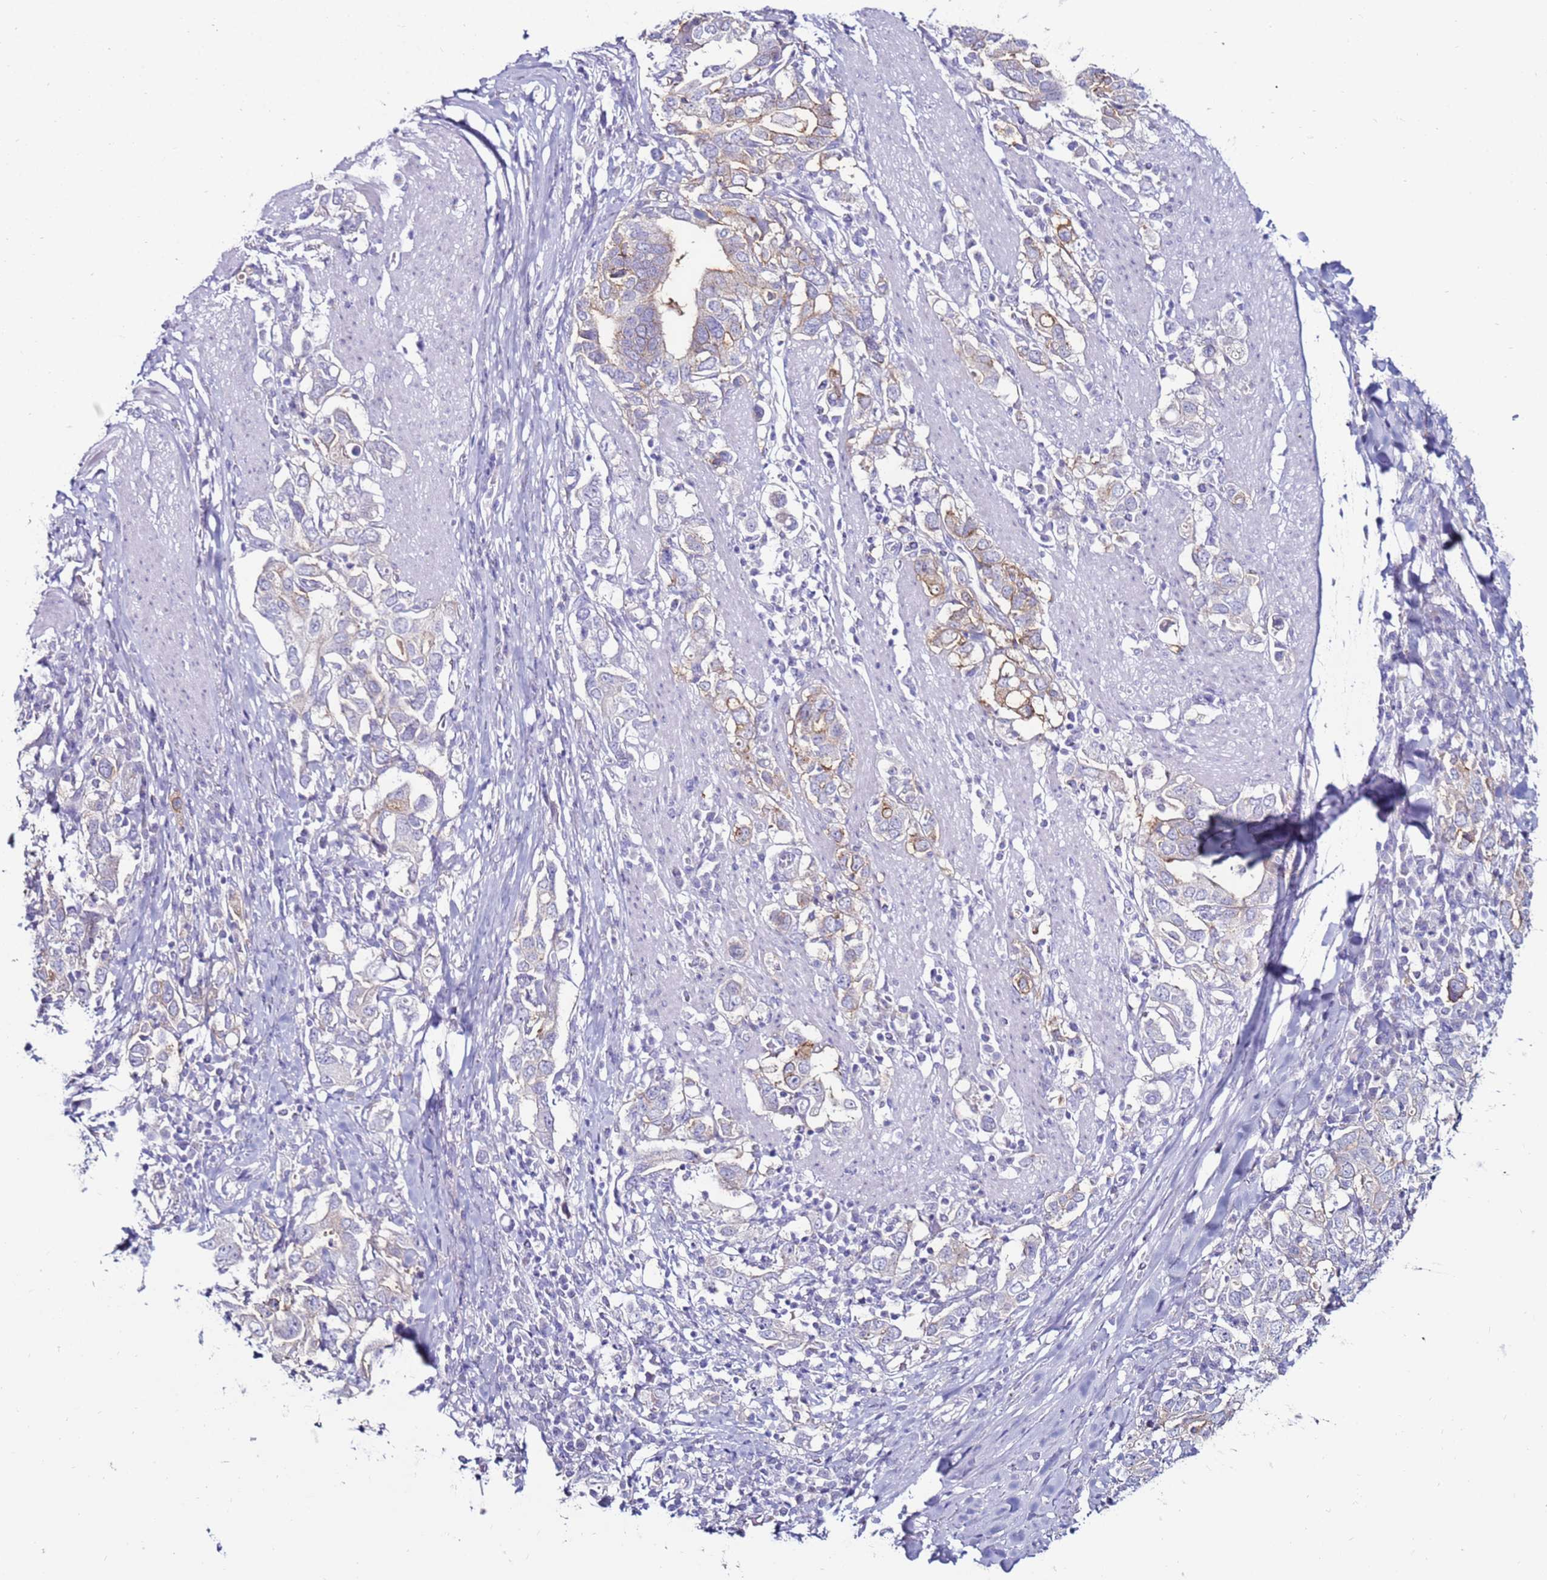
{"staining": {"intensity": "moderate", "quantity": "<25%", "location": "cytoplasmic/membranous"}, "tissue": "stomach cancer", "cell_type": "Tumor cells", "image_type": "cancer", "snomed": [{"axis": "morphology", "description": "Adenocarcinoma, NOS"}, {"axis": "topography", "description": "Stomach, upper"}, {"axis": "topography", "description": "Stomach"}], "caption": "Stomach adenocarcinoma stained for a protein (brown) exhibits moderate cytoplasmic/membranous positive staining in about <25% of tumor cells.", "gene": "GPN3", "patient": {"sex": "male", "age": 62}}